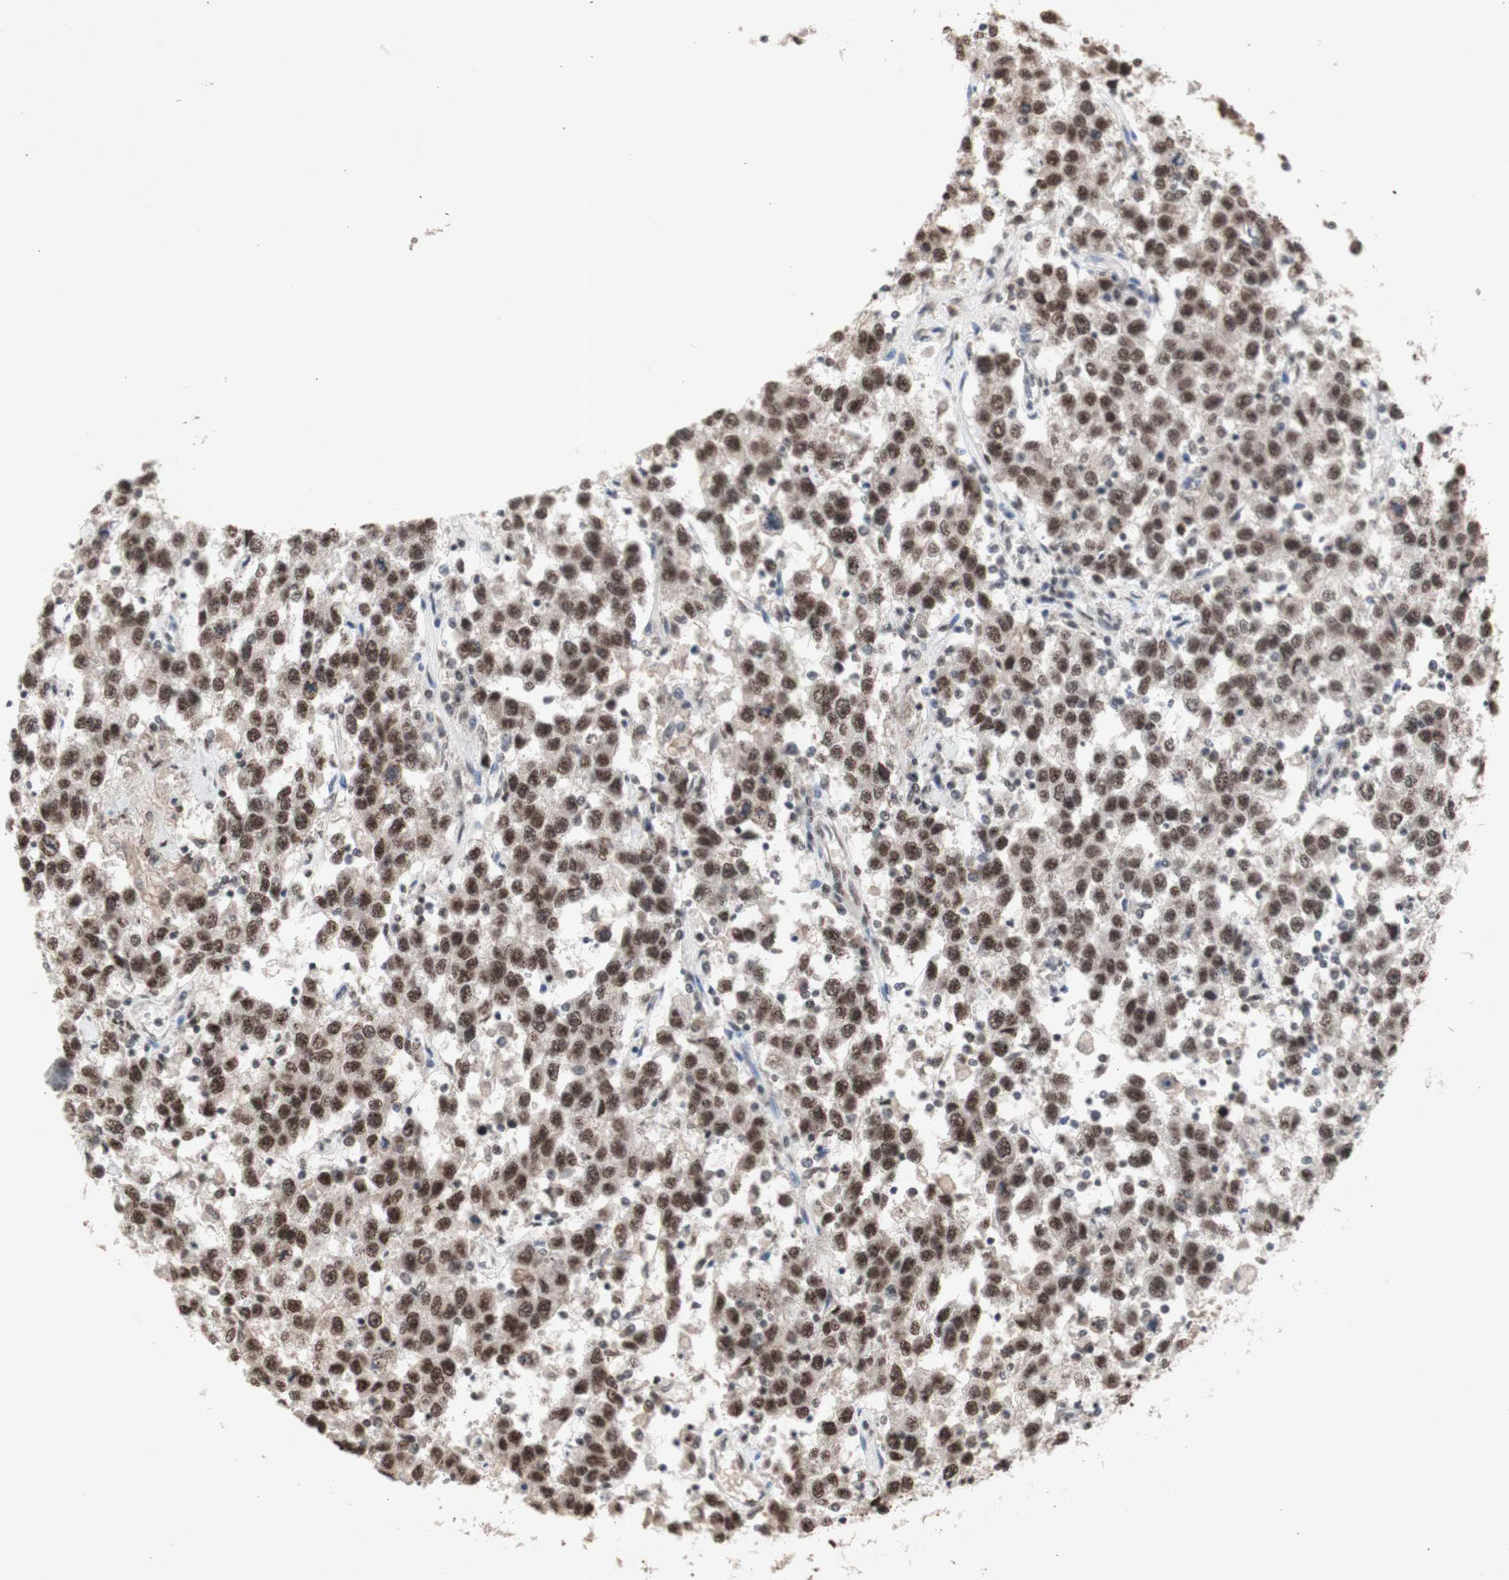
{"staining": {"intensity": "moderate", "quantity": ">75%", "location": "nuclear"}, "tissue": "testis cancer", "cell_type": "Tumor cells", "image_type": "cancer", "snomed": [{"axis": "morphology", "description": "Seminoma, NOS"}, {"axis": "topography", "description": "Testis"}], "caption": "This is a micrograph of immunohistochemistry (IHC) staining of testis cancer, which shows moderate expression in the nuclear of tumor cells.", "gene": "SFPQ", "patient": {"sex": "male", "age": 41}}